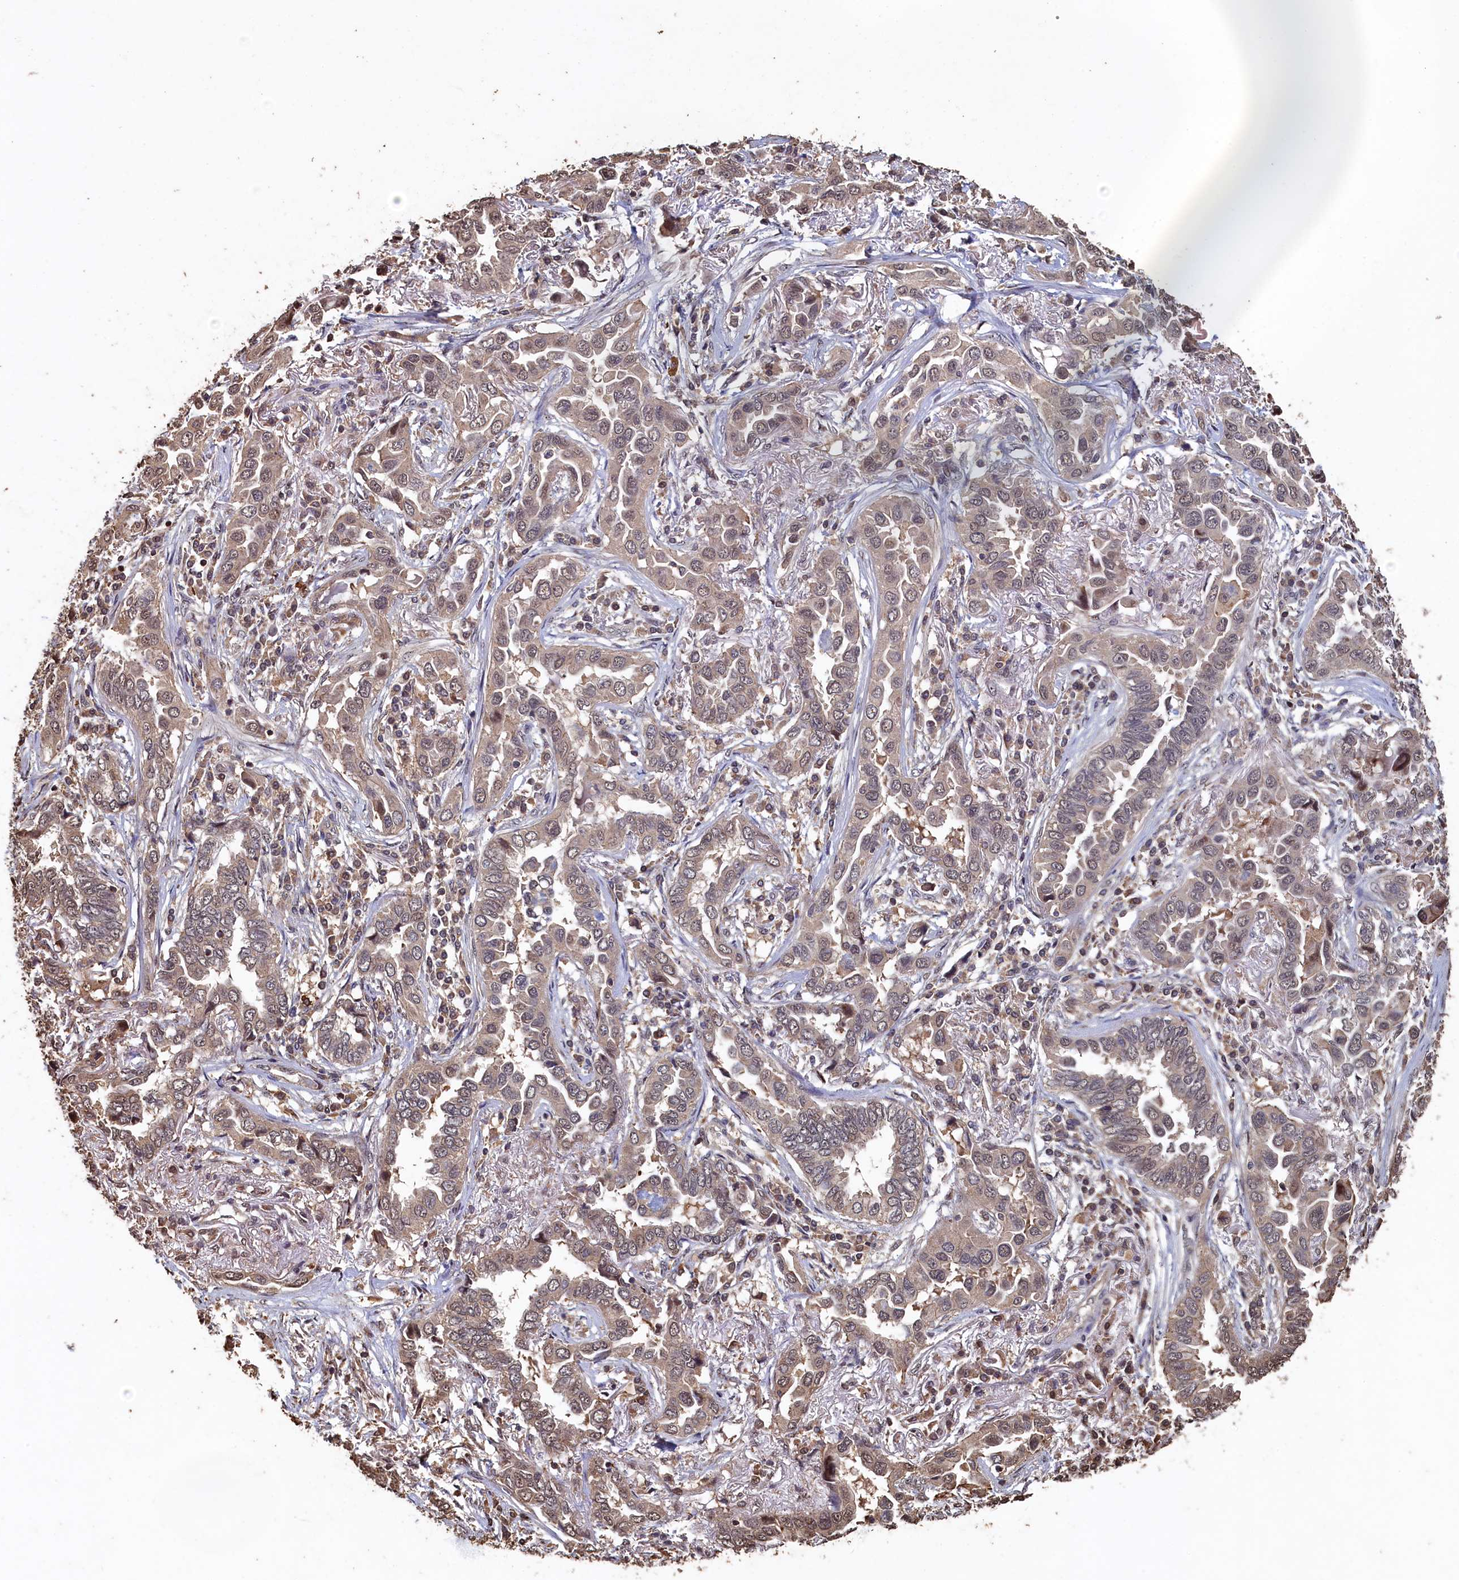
{"staining": {"intensity": "weak", "quantity": "25%-75%", "location": "cytoplasmic/membranous"}, "tissue": "lung cancer", "cell_type": "Tumor cells", "image_type": "cancer", "snomed": [{"axis": "morphology", "description": "Adenocarcinoma, NOS"}, {"axis": "topography", "description": "Lung"}], "caption": "Protein staining displays weak cytoplasmic/membranous expression in about 25%-75% of tumor cells in adenocarcinoma (lung).", "gene": "PIGN", "patient": {"sex": "female", "age": 76}}